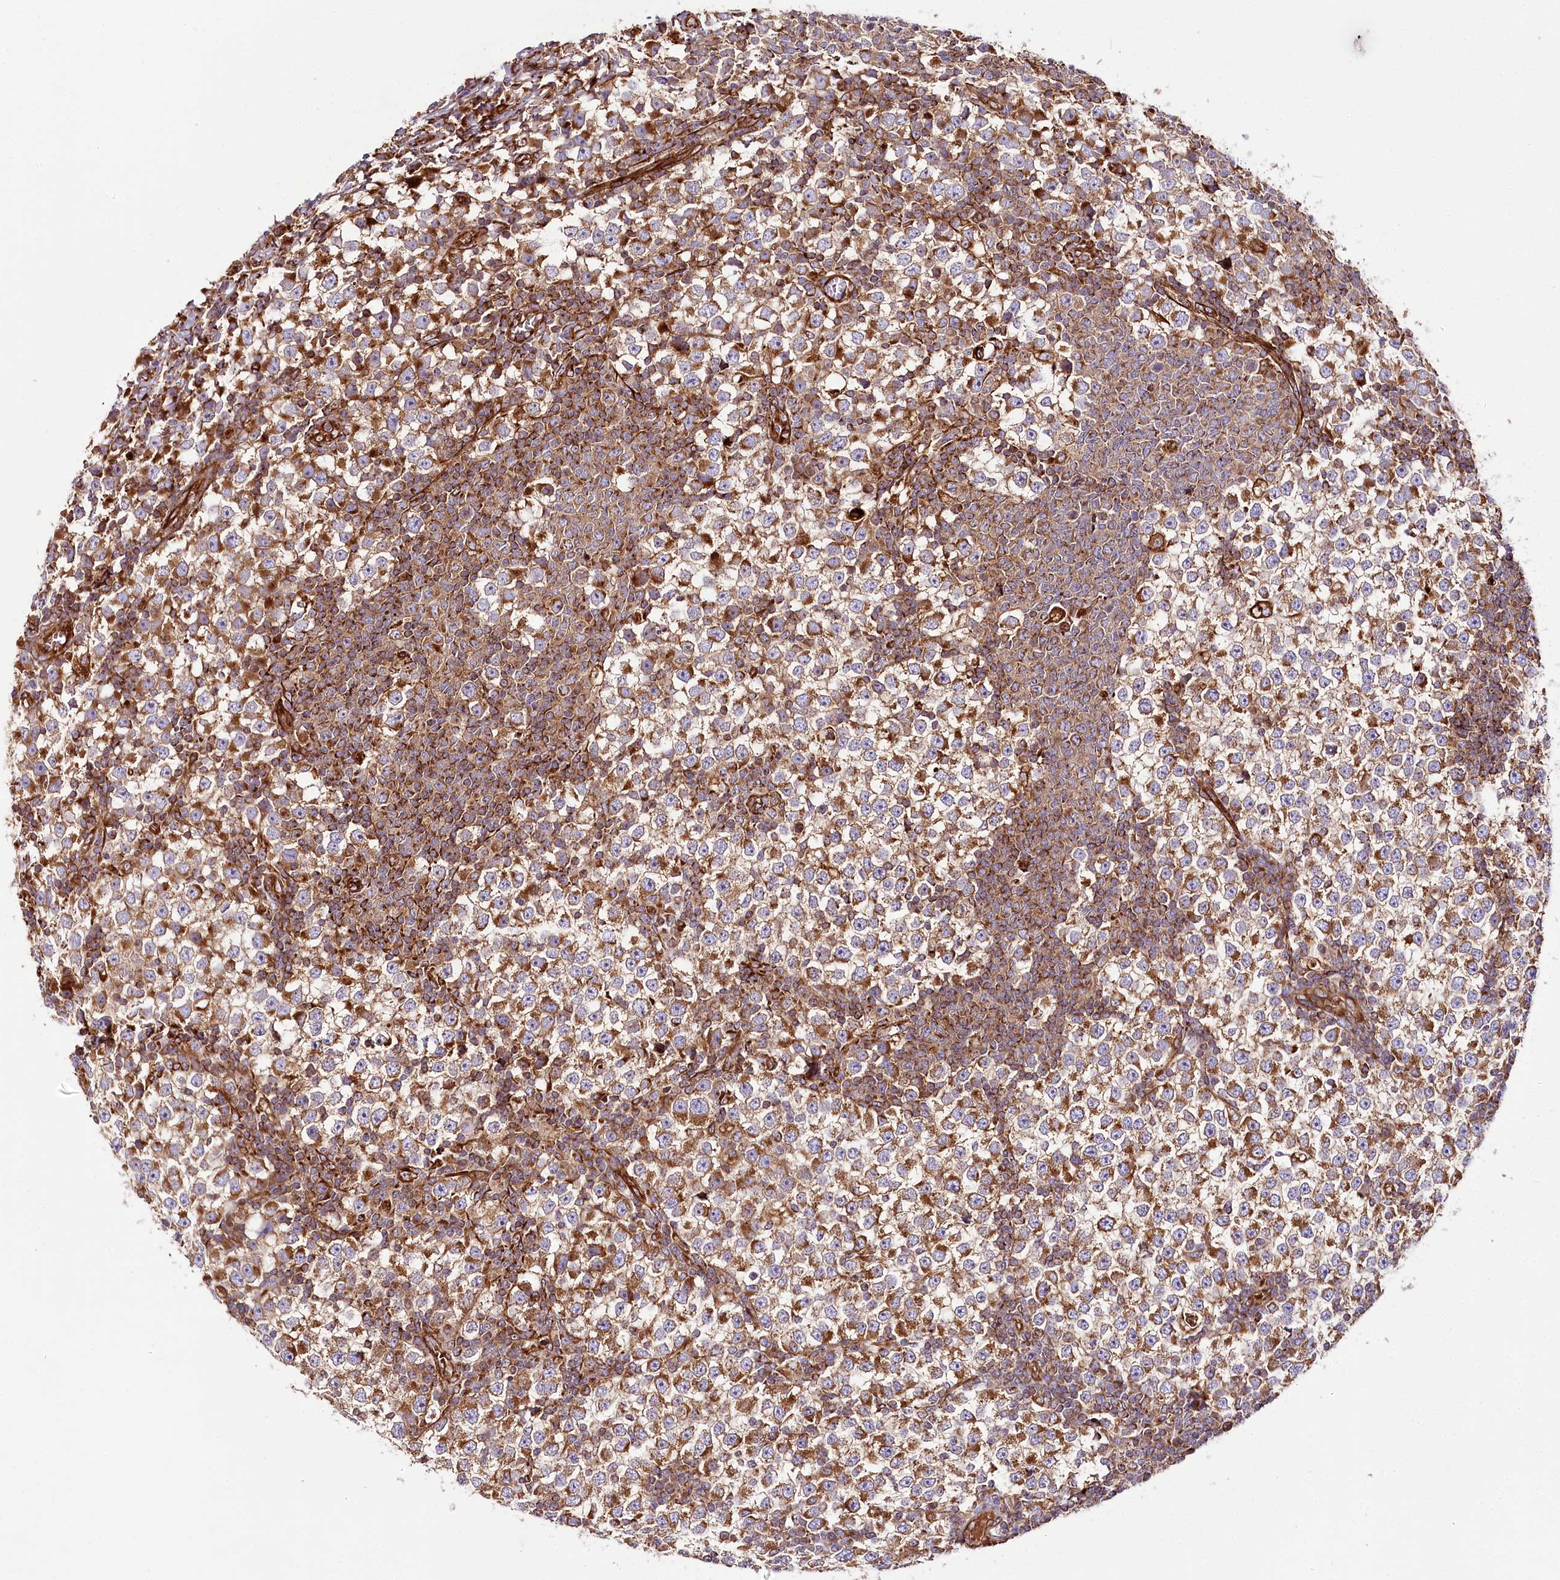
{"staining": {"intensity": "strong", "quantity": ">75%", "location": "cytoplasmic/membranous"}, "tissue": "testis cancer", "cell_type": "Tumor cells", "image_type": "cancer", "snomed": [{"axis": "morphology", "description": "Seminoma, NOS"}, {"axis": "topography", "description": "Testis"}], "caption": "Seminoma (testis) stained for a protein reveals strong cytoplasmic/membranous positivity in tumor cells.", "gene": "THUMPD3", "patient": {"sex": "male", "age": 65}}